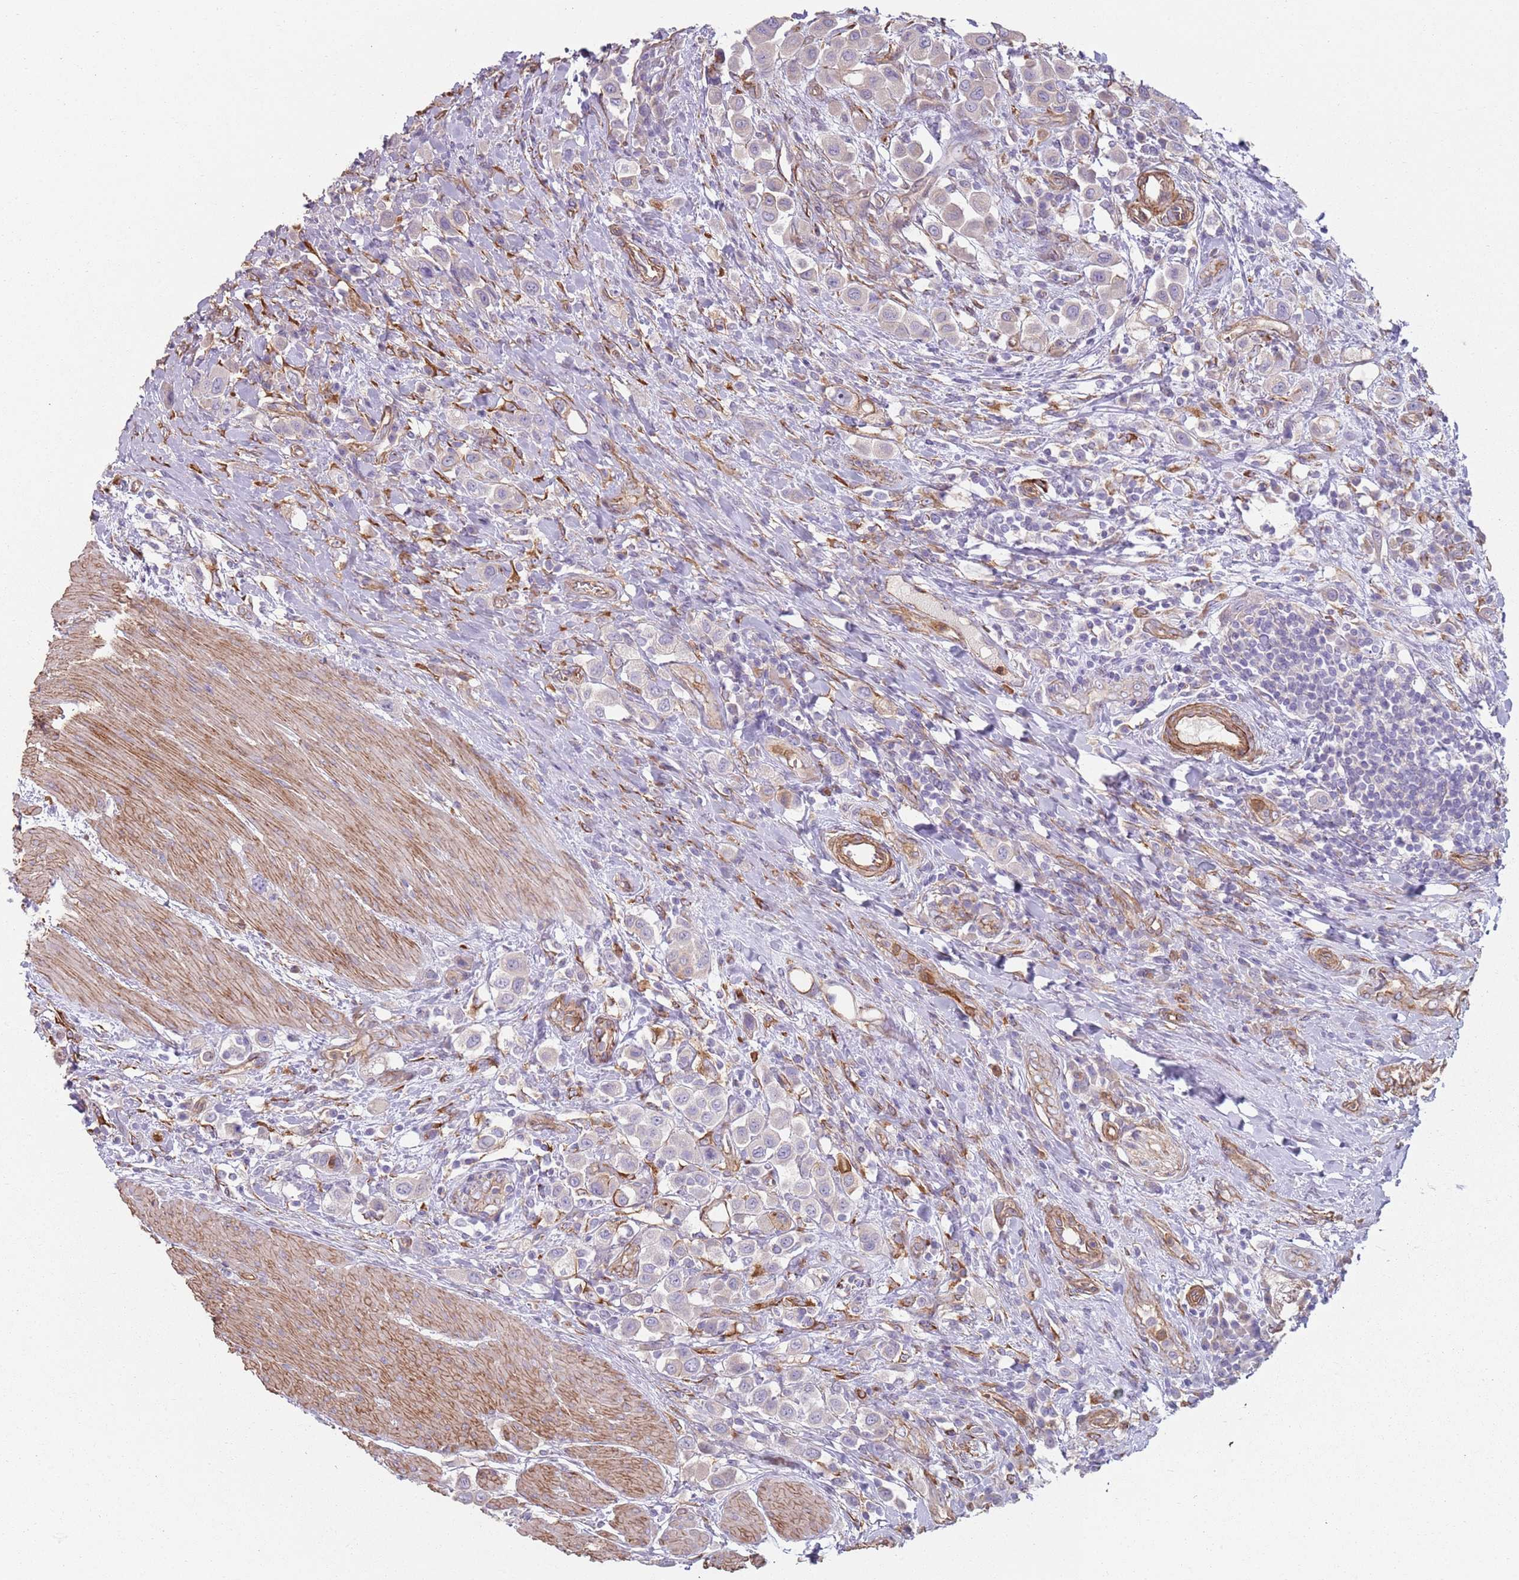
{"staining": {"intensity": "negative", "quantity": "none", "location": "none"}, "tissue": "urothelial cancer", "cell_type": "Tumor cells", "image_type": "cancer", "snomed": [{"axis": "morphology", "description": "Urothelial carcinoma, High grade"}, {"axis": "topography", "description": "Urinary bladder"}], "caption": "IHC micrograph of urothelial cancer stained for a protein (brown), which displays no expression in tumor cells. Nuclei are stained in blue.", "gene": "PHLPP2", "patient": {"sex": "male", "age": 50}}